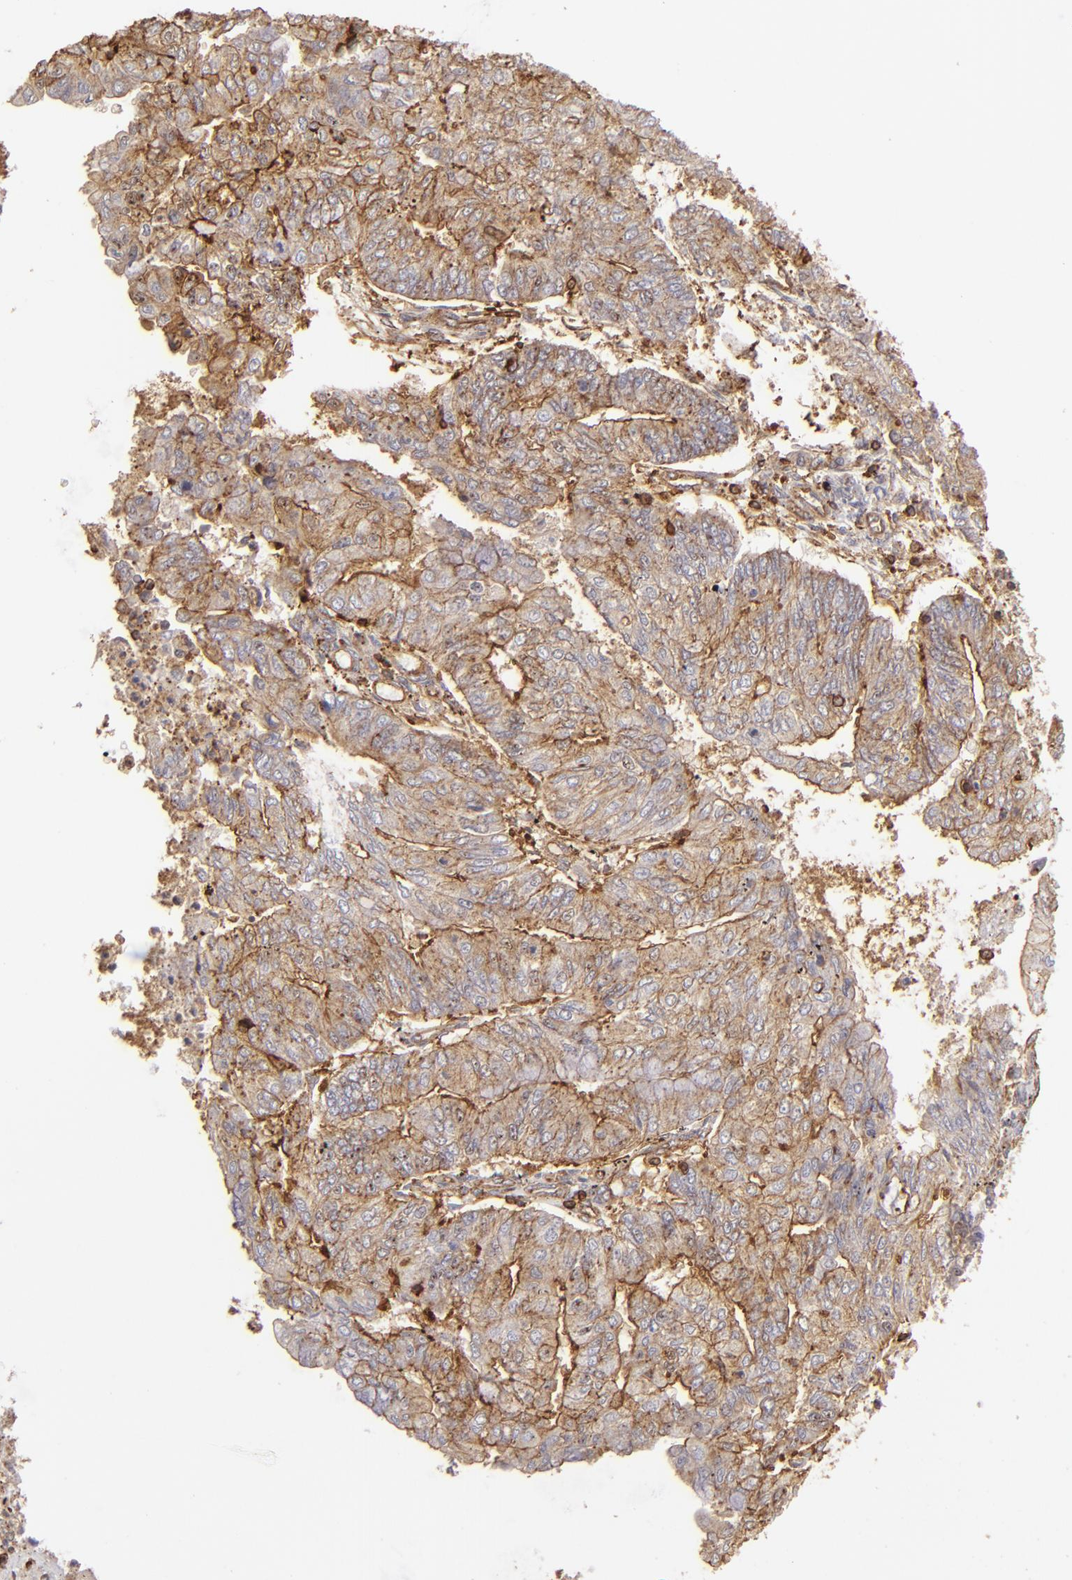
{"staining": {"intensity": "moderate", "quantity": ">75%", "location": "cytoplasmic/membranous"}, "tissue": "endometrial cancer", "cell_type": "Tumor cells", "image_type": "cancer", "snomed": [{"axis": "morphology", "description": "Adenocarcinoma, NOS"}, {"axis": "topography", "description": "Endometrium"}], "caption": "IHC of human adenocarcinoma (endometrial) shows medium levels of moderate cytoplasmic/membranous expression in approximately >75% of tumor cells.", "gene": "ACTB", "patient": {"sex": "female", "age": 59}}